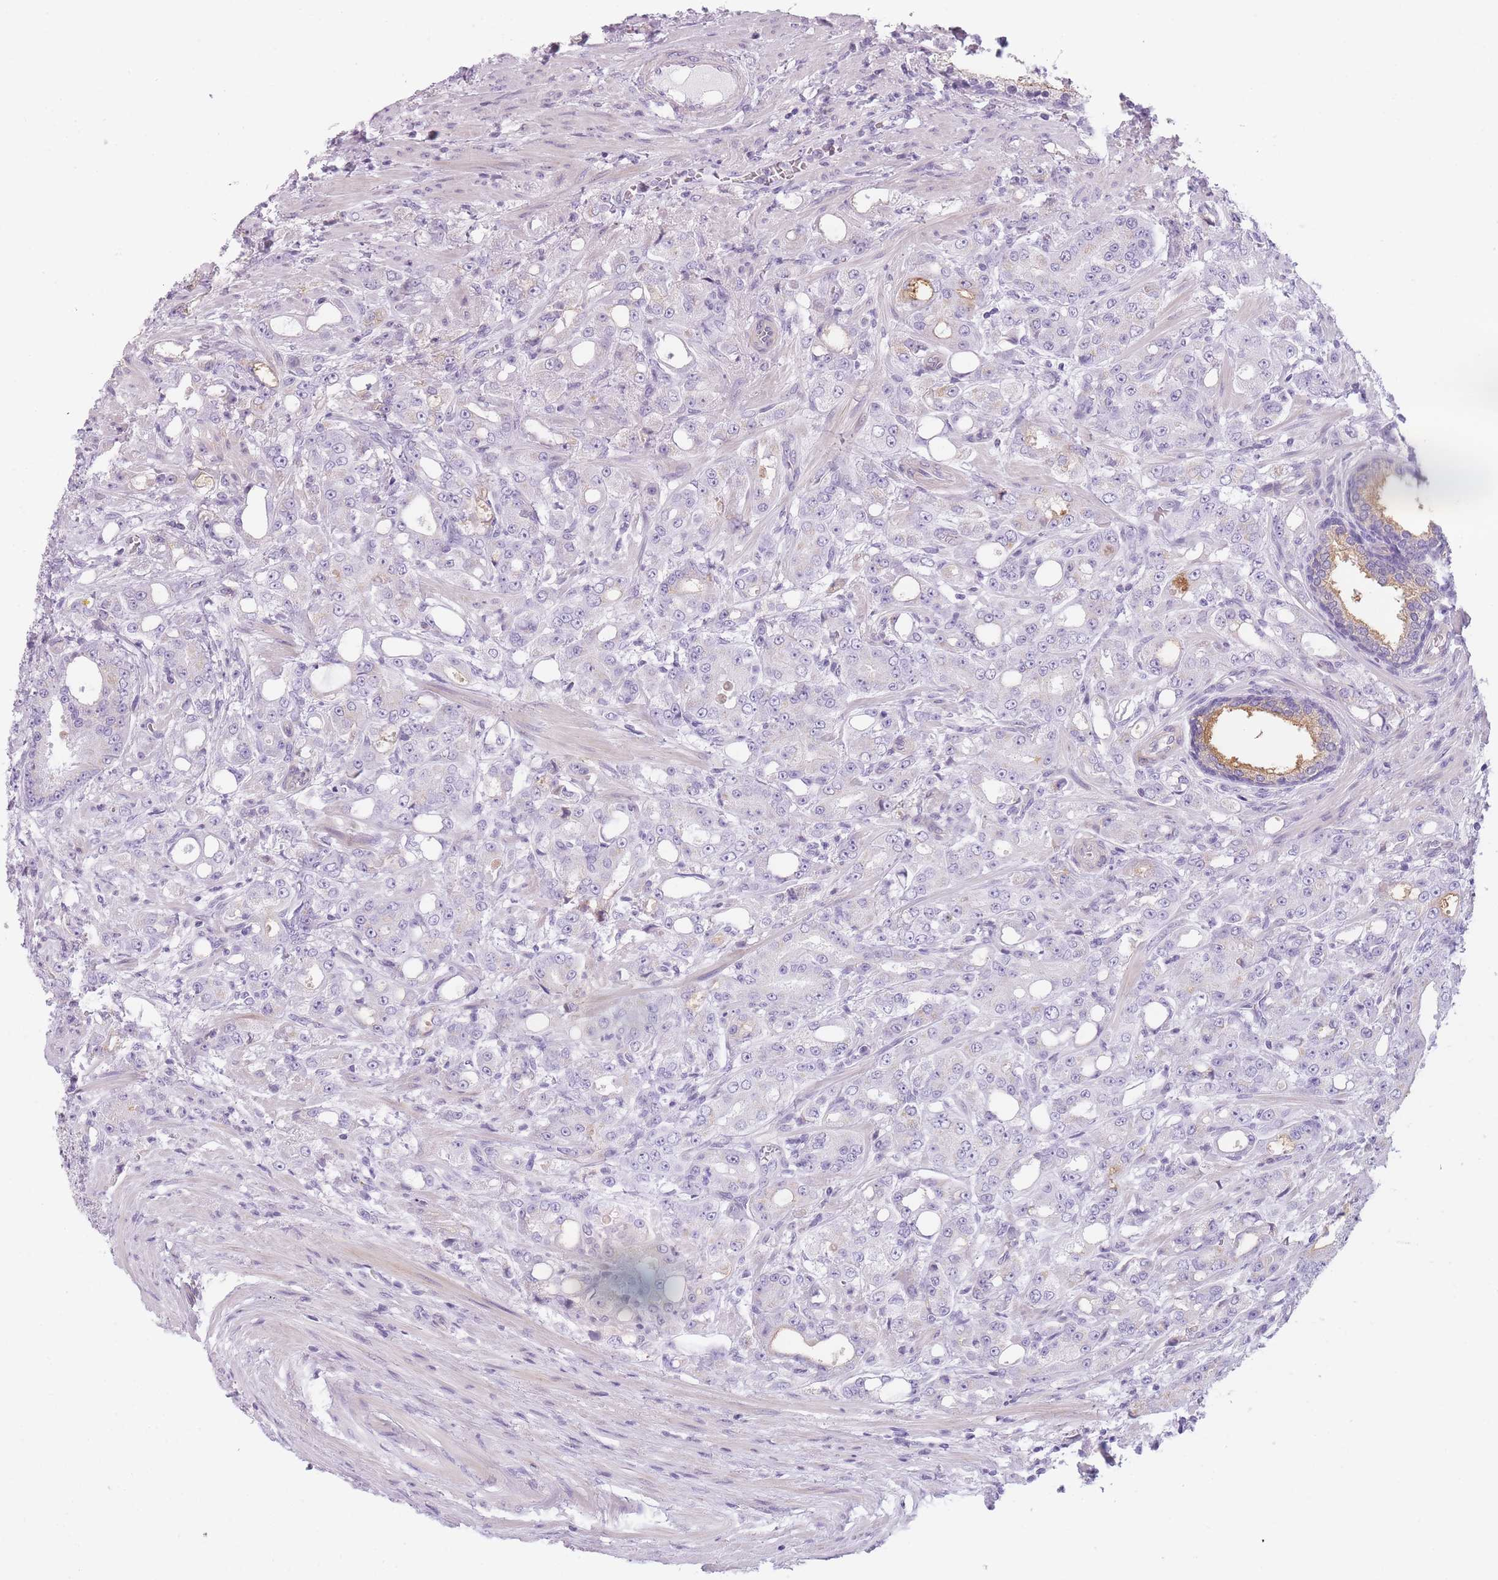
{"staining": {"intensity": "negative", "quantity": "none", "location": "none"}, "tissue": "prostate cancer", "cell_type": "Tumor cells", "image_type": "cancer", "snomed": [{"axis": "morphology", "description": "Adenocarcinoma, High grade"}, {"axis": "topography", "description": "Prostate"}], "caption": "A micrograph of prostate high-grade adenocarcinoma stained for a protein shows no brown staining in tumor cells. (Brightfield microscopy of DAB (3,3'-diaminobenzidine) IHC at high magnification).", "gene": "GGT1", "patient": {"sex": "male", "age": 69}}